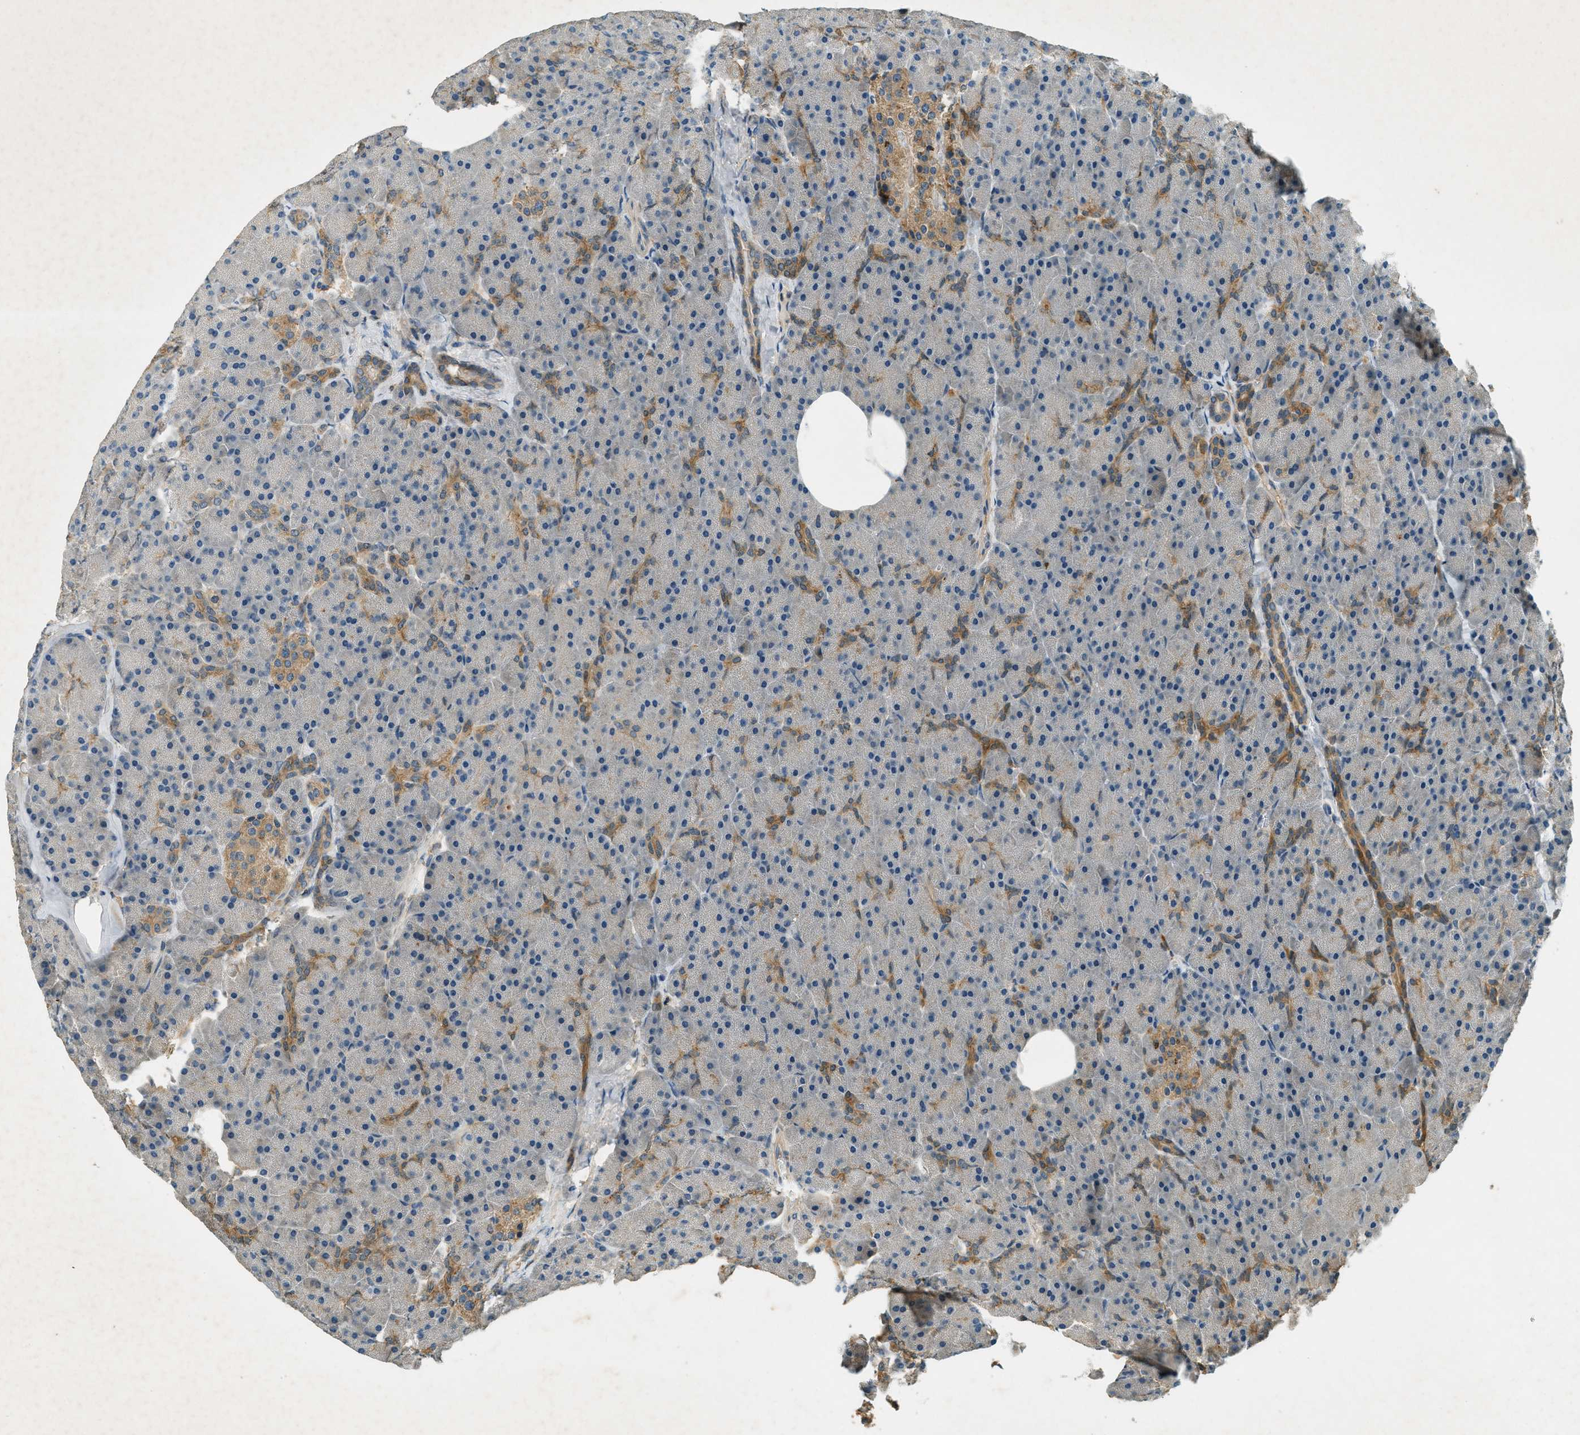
{"staining": {"intensity": "moderate", "quantity": "25%-75%", "location": "cytoplasmic/membranous"}, "tissue": "pancreas", "cell_type": "Exocrine glandular cells", "image_type": "normal", "snomed": [{"axis": "morphology", "description": "Normal tissue, NOS"}, {"axis": "topography", "description": "Pancreas"}], "caption": "This histopathology image shows immunohistochemistry staining of benign human pancreas, with medium moderate cytoplasmic/membranous positivity in approximately 25%-75% of exocrine glandular cells.", "gene": "NUDT4B", "patient": {"sex": "female", "age": 35}}